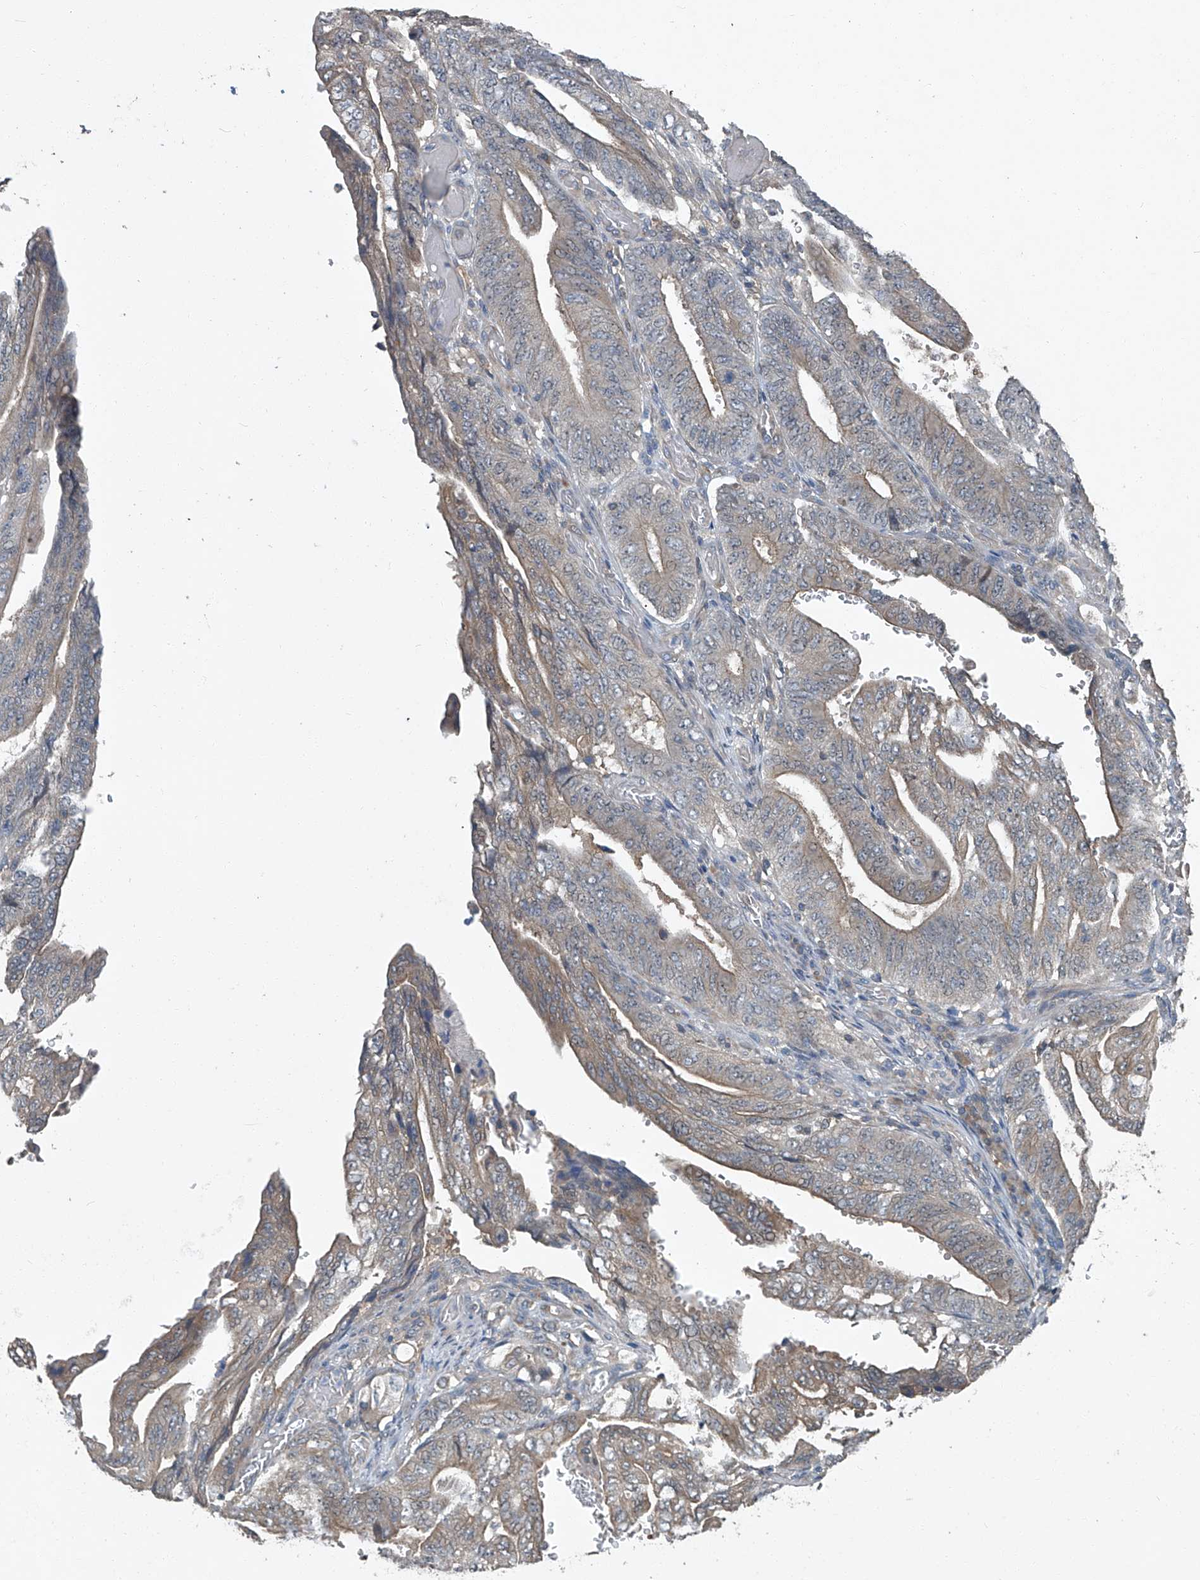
{"staining": {"intensity": "weak", "quantity": "25%-75%", "location": "cytoplasmic/membranous"}, "tissue": "stomach cancer", "cell_type": "Tumor cells", "image_type": "cancer", "snomed": [{"axis": "morphology", "description": "Adenocarcinoma, NOS"}, {"axis": "topography", "description": "Stomach"}], "caption": "A micrograph of human stomach adenocarcinoma stained for a protein exhibits weak cytoplasmic/membranous brown staining in tumor cells.", "gene": "ANKRD34A", "patient": {"sex": "female", "age": 73}}